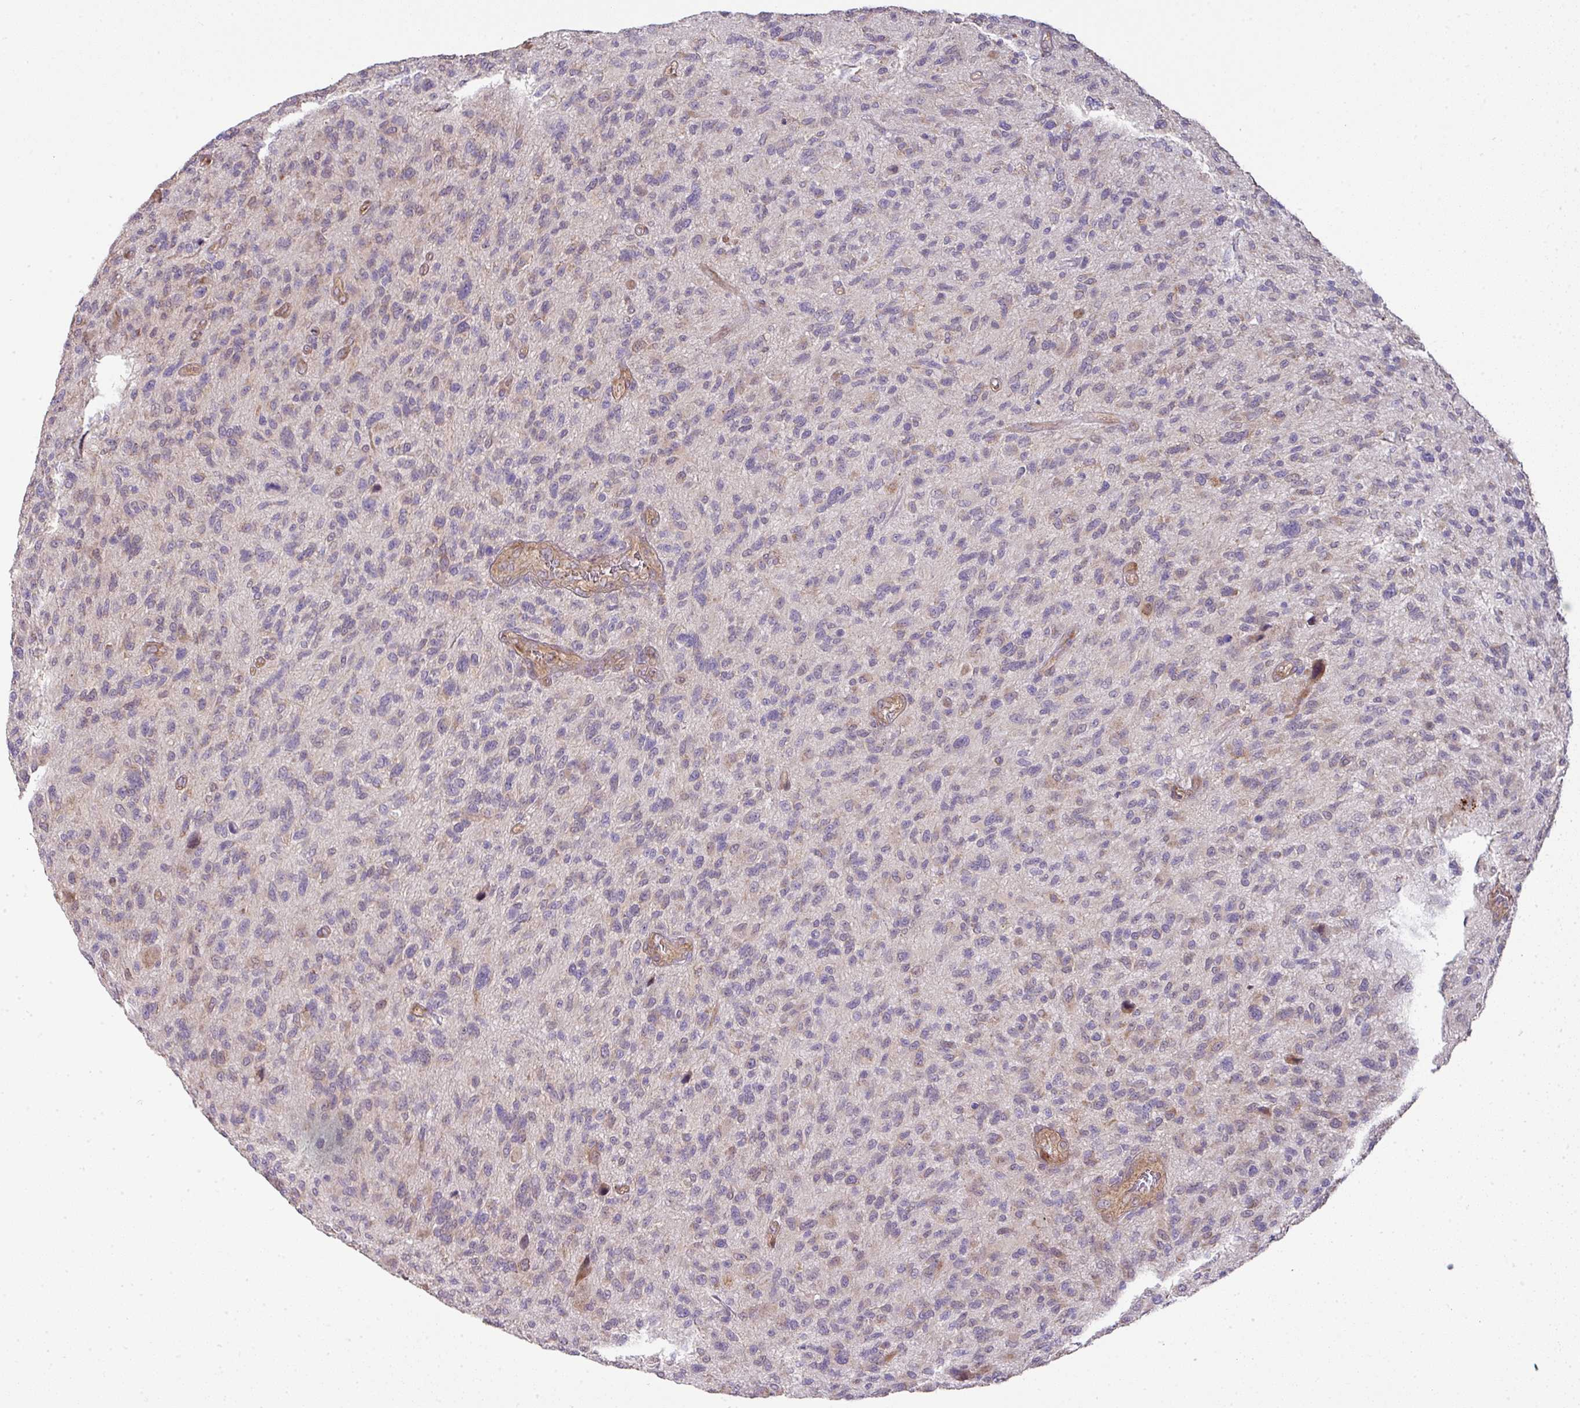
{"staining": {"intensity": "weak", "quantity": "<25%", "location": "cytoplasmic/membranous"}, "tissue": "glioma", "cell_type": "Tumor cells", "image_type": "cancer", "snomed": [{"axis": "morphology", "description": "Glioma, malignant, High grade"}, {"axis": "topography", "description": "Brain"}], "caption": "IHC of human glioma shows no expression in tumor cells. The staining is performed using DAB (3,3'-diaminobenzidine) brown chromogen with nuclei counter-stained in using hematoxylin.", "gene": "STK35", "patient": {"sex": "male", "age": 47}}